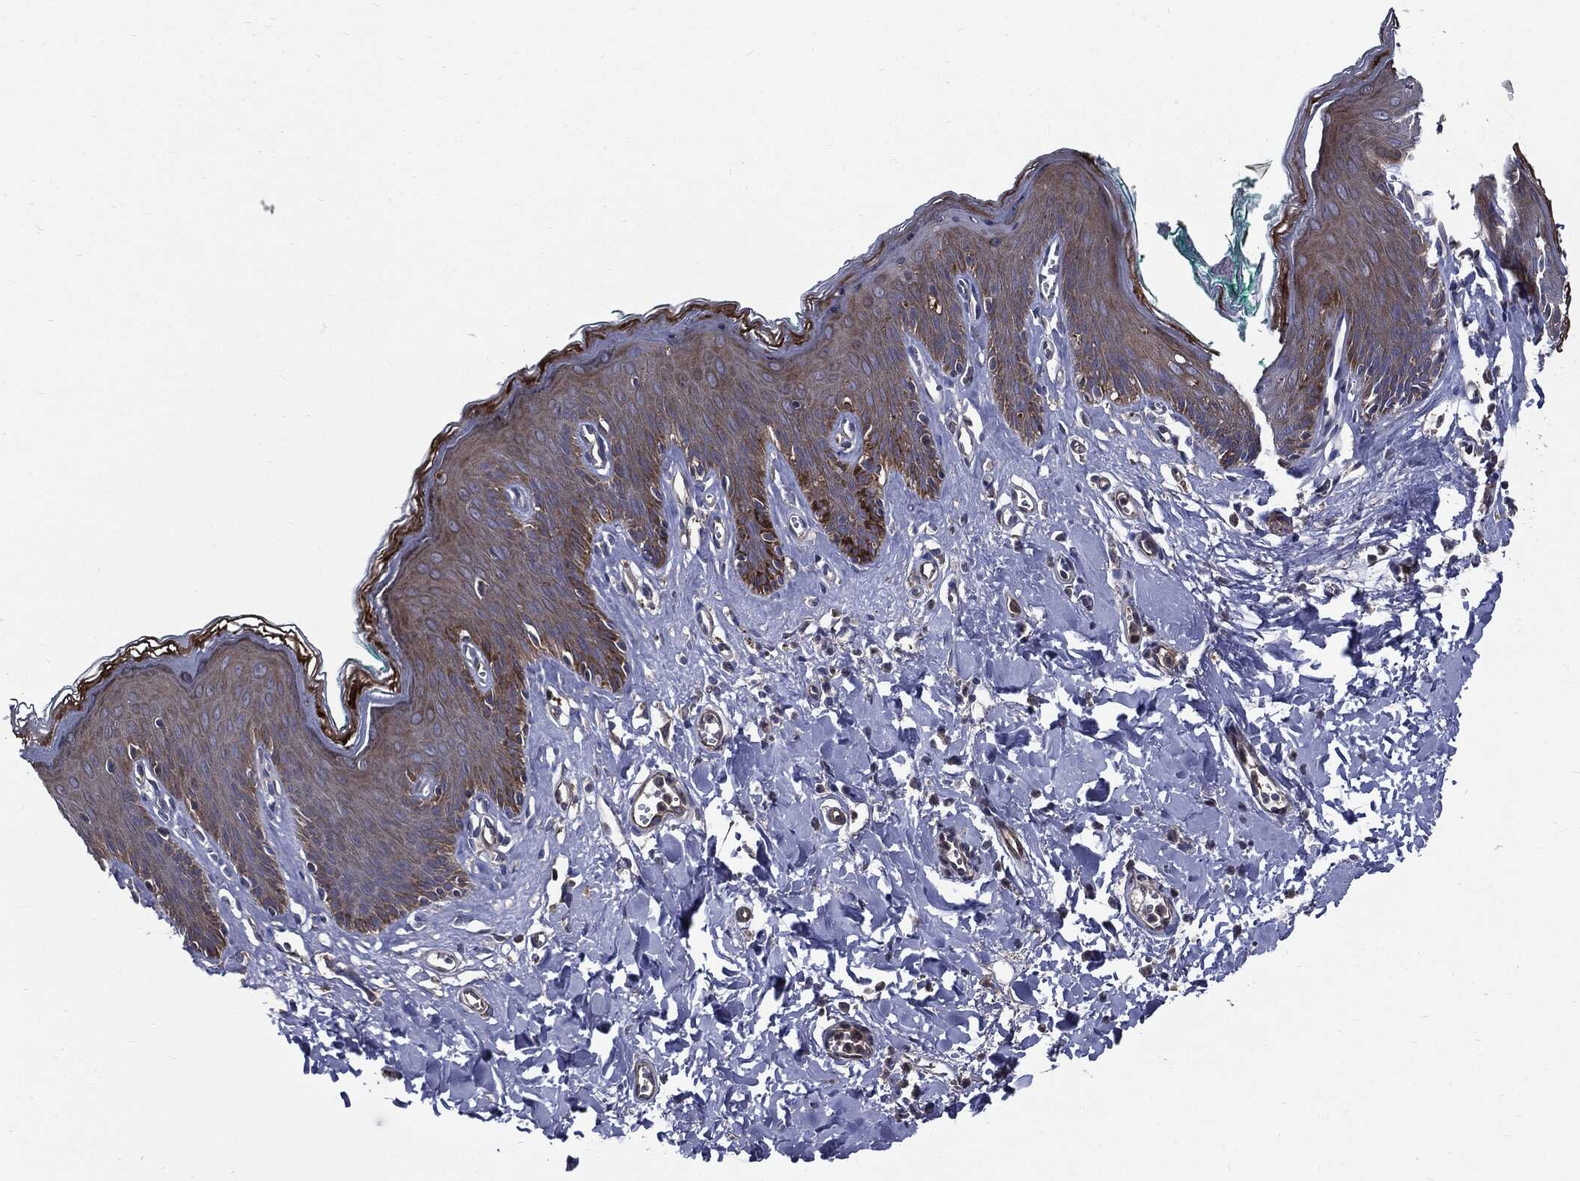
{"staining": {"intensity": "moderate", "quantity": "<25%", "location": "cytoplasmic/membranous"}, "tissue": "skin", "cell_type": "Epidermal cells", "image_type": "normal", "snomed": [{"axis": "morphology", "description": "Normal tissue, NOS"}, {"axis": "topography", "description": "Vulva"}], "caption": "A high-resolution histopathology image shows IHC staining of normal skin, which shows moderate cytoplasmic/membranous staining in about <25% of epidermal cells.", "gene": "PDCD6IP", "patient": {"sex": "female", "age": 66}}